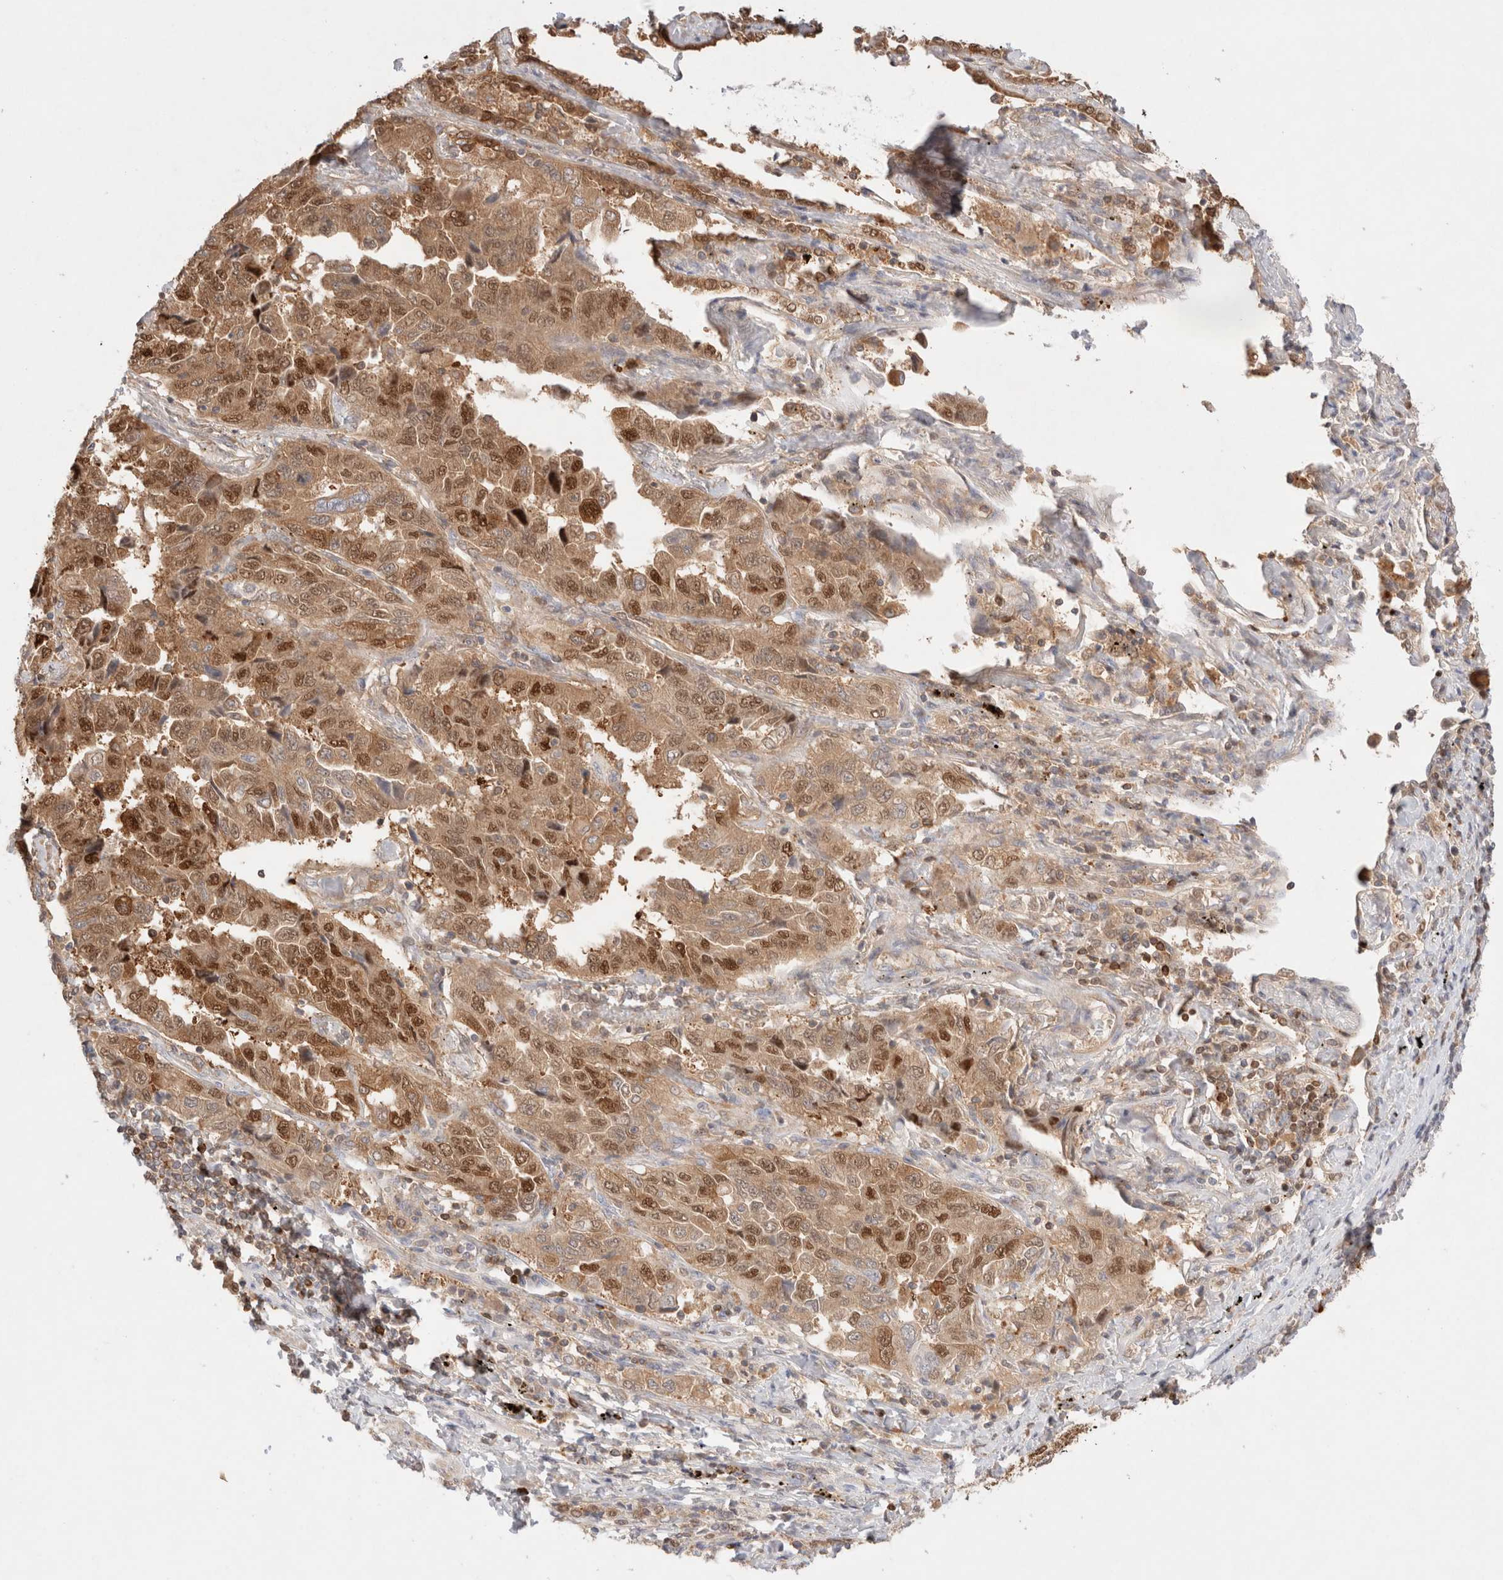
{"staining": {"intensity": "moderate", "quantity": ">75%", "location": "cytoplasmic/membranous,nuclear"}, "tissue": "lung cancer", "cell_type": "Tumor cells", "image_type": "cancer", "snomed": [{"axis": "morphology", "description": "Adenocarcinoma, NOS"}, {"axis": "topography", "description": "Lung"}], "caption": "Immunohistochemistry (IHC) histopathology image of neoplastic tissue: human lung adenocarcinoma stained using immunohistochemistry (IHC) demonstrates medium levels of moderate protein expression localized specifically in the cytoplasmic/membranous and nuclear of tumor cells, appearing as a cytoplasmic/membranous and nuclear brown color.", "gene": "STARD10", "patient": {"sex": "female", "age": 51}}